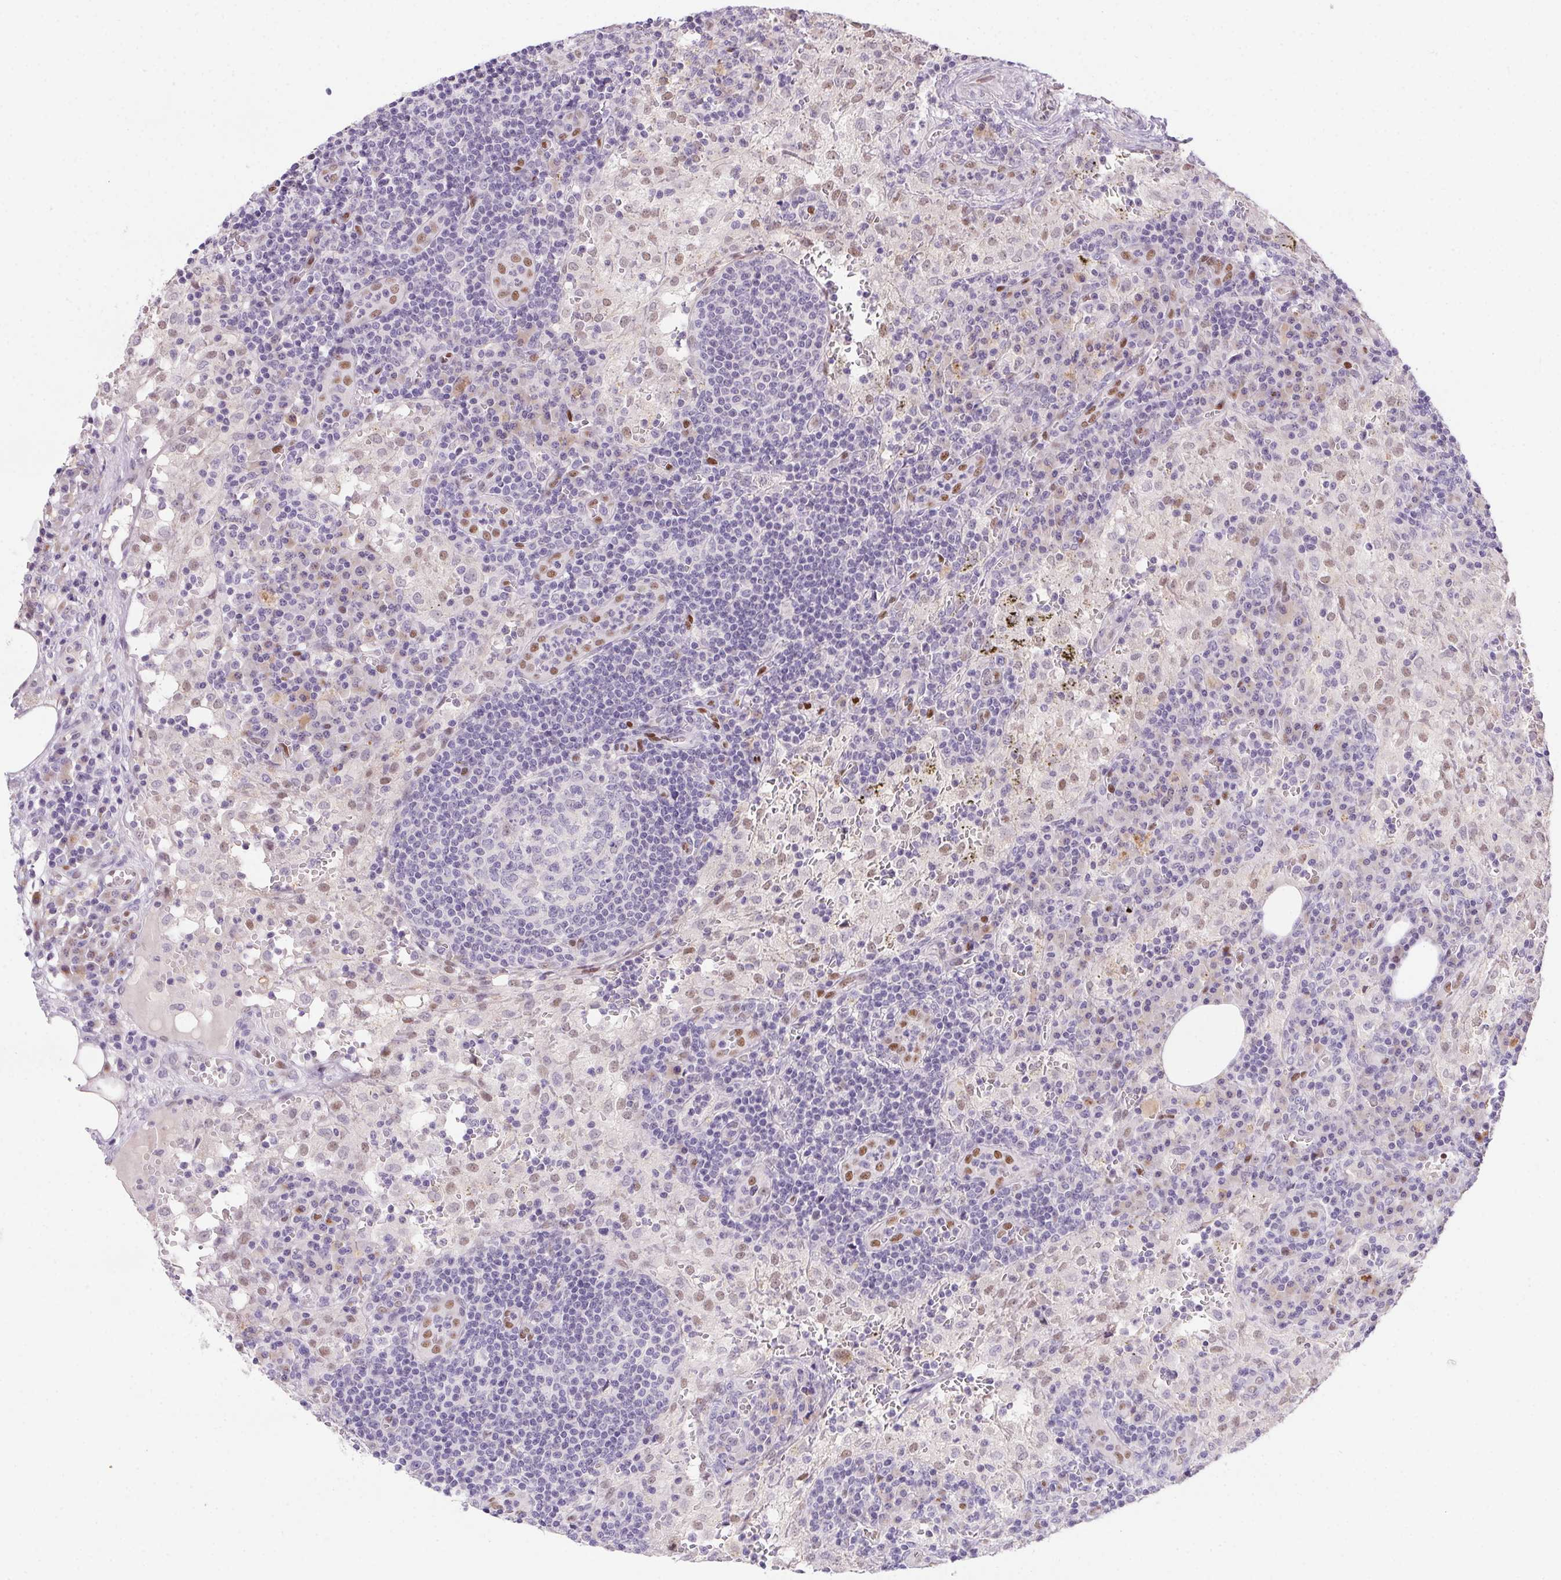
{"staining": {"intensity": "negative", "quantity": "none", "location": "none"}, "tissue": "lymph node", "cell_type": "Germinal center cells", "image_type": "normal", "snomed": [{"axis": "morphology", "description": "Normal tissue, NOS"}, {"axis": "topography", "description": "Lymph node"}], "caption": "IHC image of normal lymph node: human lymph node stained with DAB displays no significant protein expression in germinal center cells.", "gene": "SP9", "patient": {"sex": "male", "age": 62}}